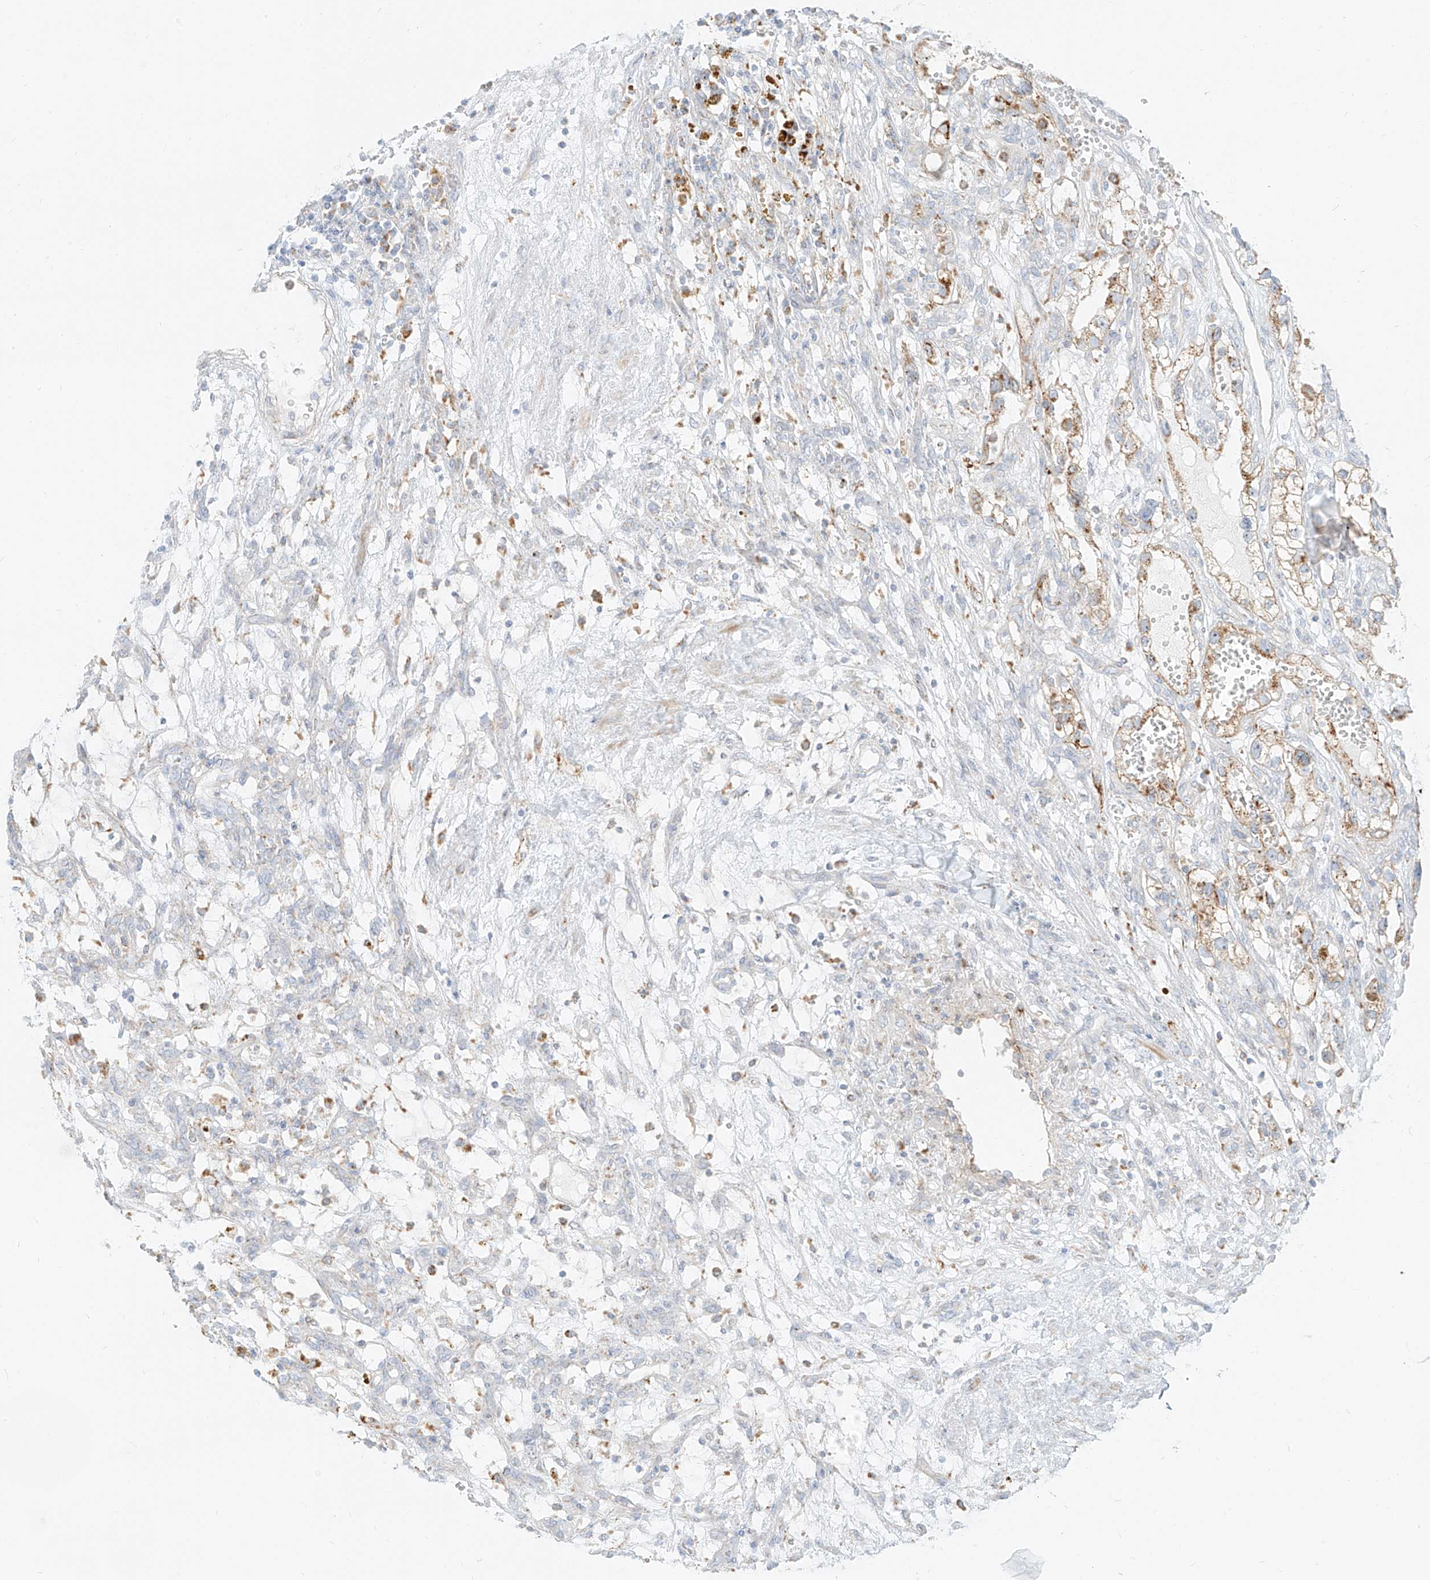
{"staining": {"intensity": "moderate", "quantity": "<25%", "location": "cytoplasmic/membranous"}, "tissue": "renal cancer", "cell_type": "Tumor cells", "image_type": "cancer", "snomed": [{"axis": "morphology", "description": "Adenocarcinoma, NOS"}, {"axis": "topography", "description": "Kidney"}], "caption": "A micrograph showing moderate cytoplasmic/membranous positivity in approximately <25% of tumor cells in renal cancer, as visualized by brown immunohistochemical staining.", "gene": "SLC35F6", "patient": {"sex": "female", "age": 57}}